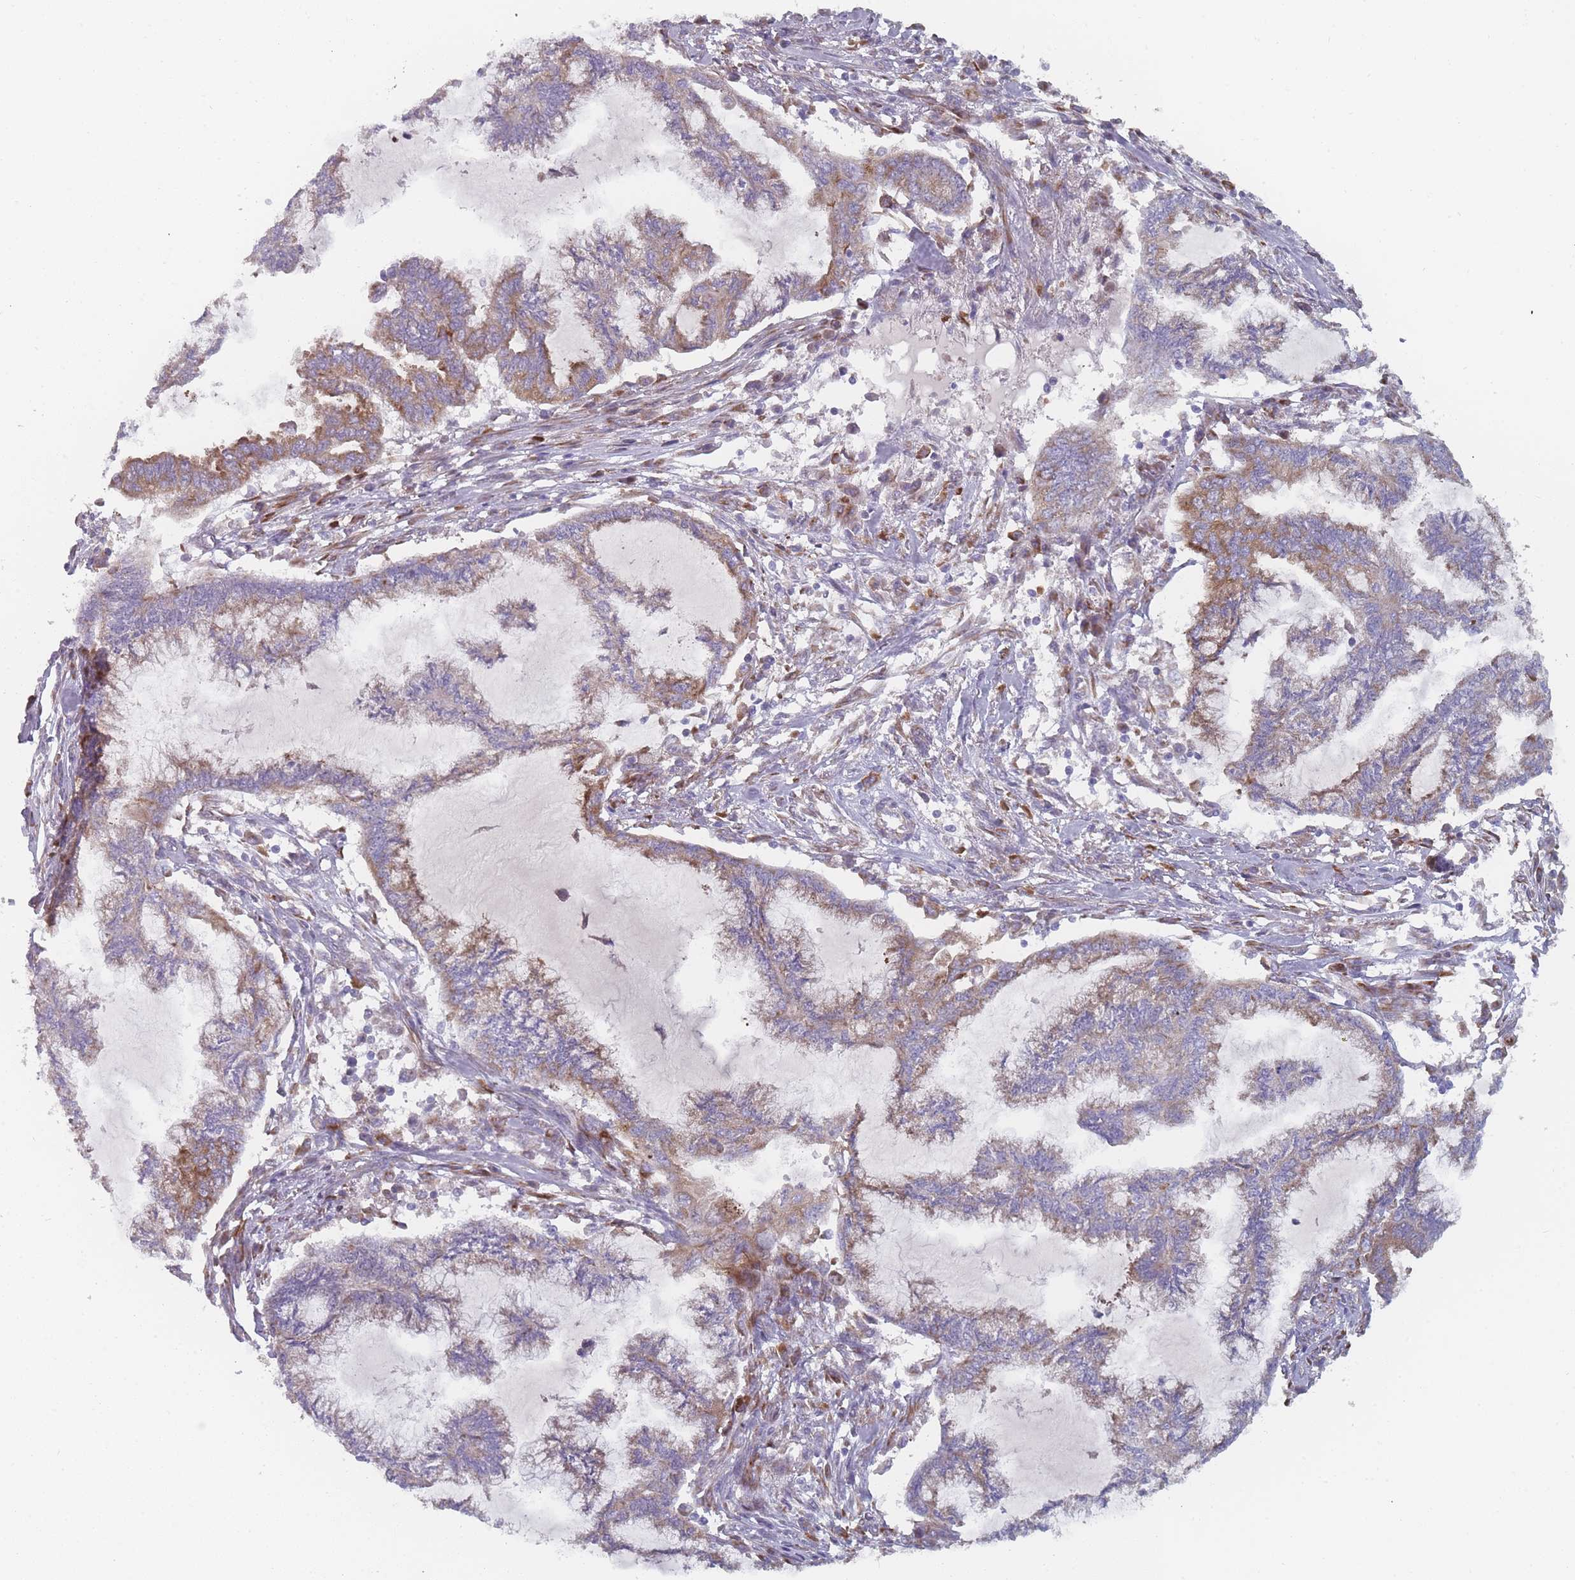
{"staining": {"intensity": "moderate", "quantity": "<25%", "location": "cytoplasmic/membranous"}, "tissue": "endometrial cancer", "cell_type": "Tumor cells", "image_type": "cancer", "snomed": [{"axis": "morphology", "description": "Adenocarcinoma, NOS"}, {"axis": "topography", "description": "Endometrium"}], "caption": "About <25% of tumor cells in human endometrial adenocarcinoma demonstrate moderate cytoplasmic/membranous protein staining as visualized by brown immunohistochemical staining.", "gene": "CACNG5", "patient": {"sex": "female", "age": 86}}